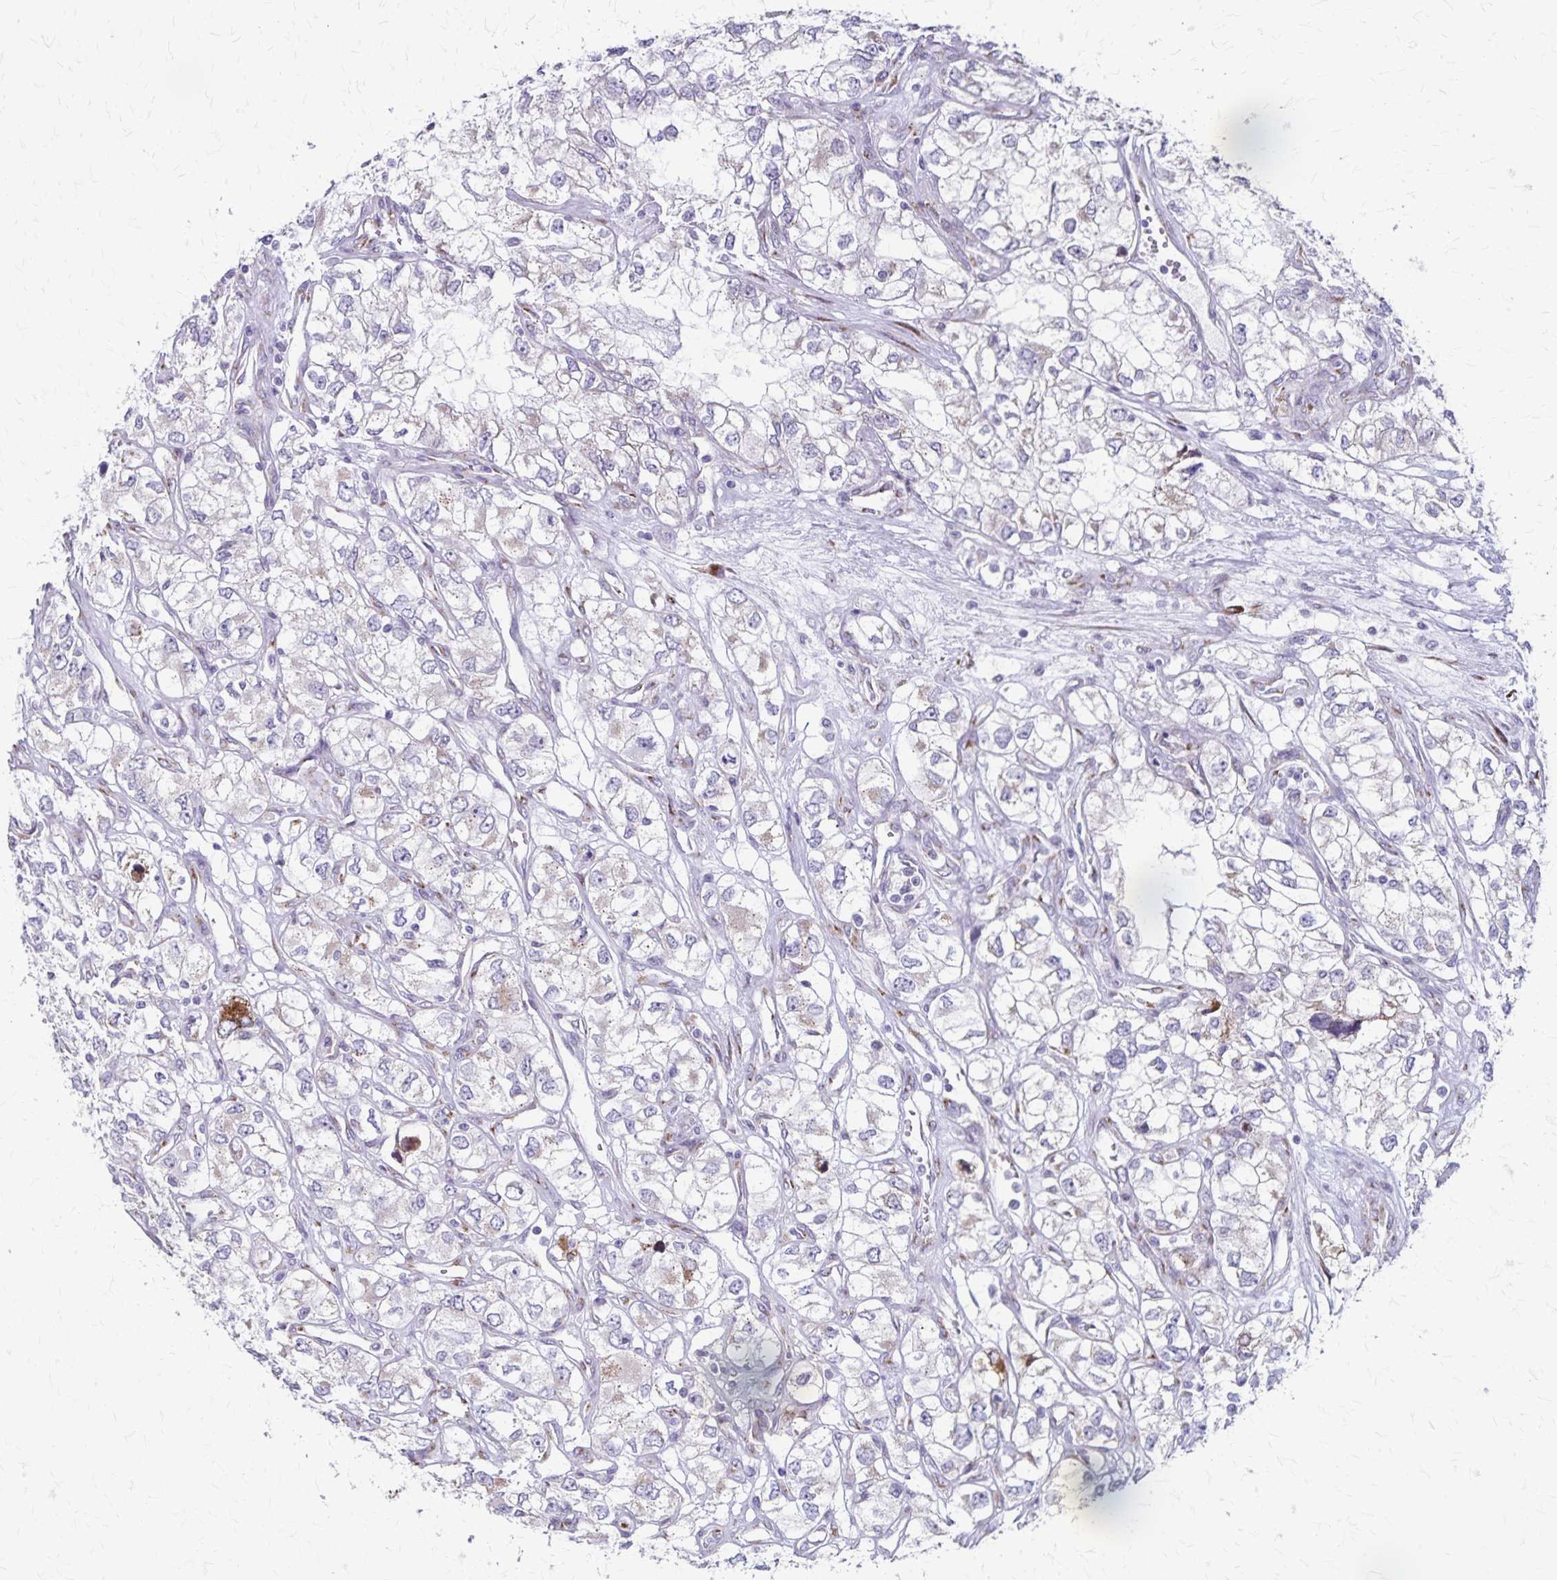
{"staining": {"intensity": "negative", "quantity": "none", "location": "none"}, "tissue": "renal cancer", "cell_type": "Tumor cells", "image_type": "cancer", "snomed": [{"axis": "morphology", "description": "Adenocarcinoma, NOS"}, {"axis": "topography", "description": "Kidney"}], "caption": "There is no significant staining in tumor cells of renal cancer.", "gene": "MCFD2", "patient": {"sex": "female", "age": 59}}